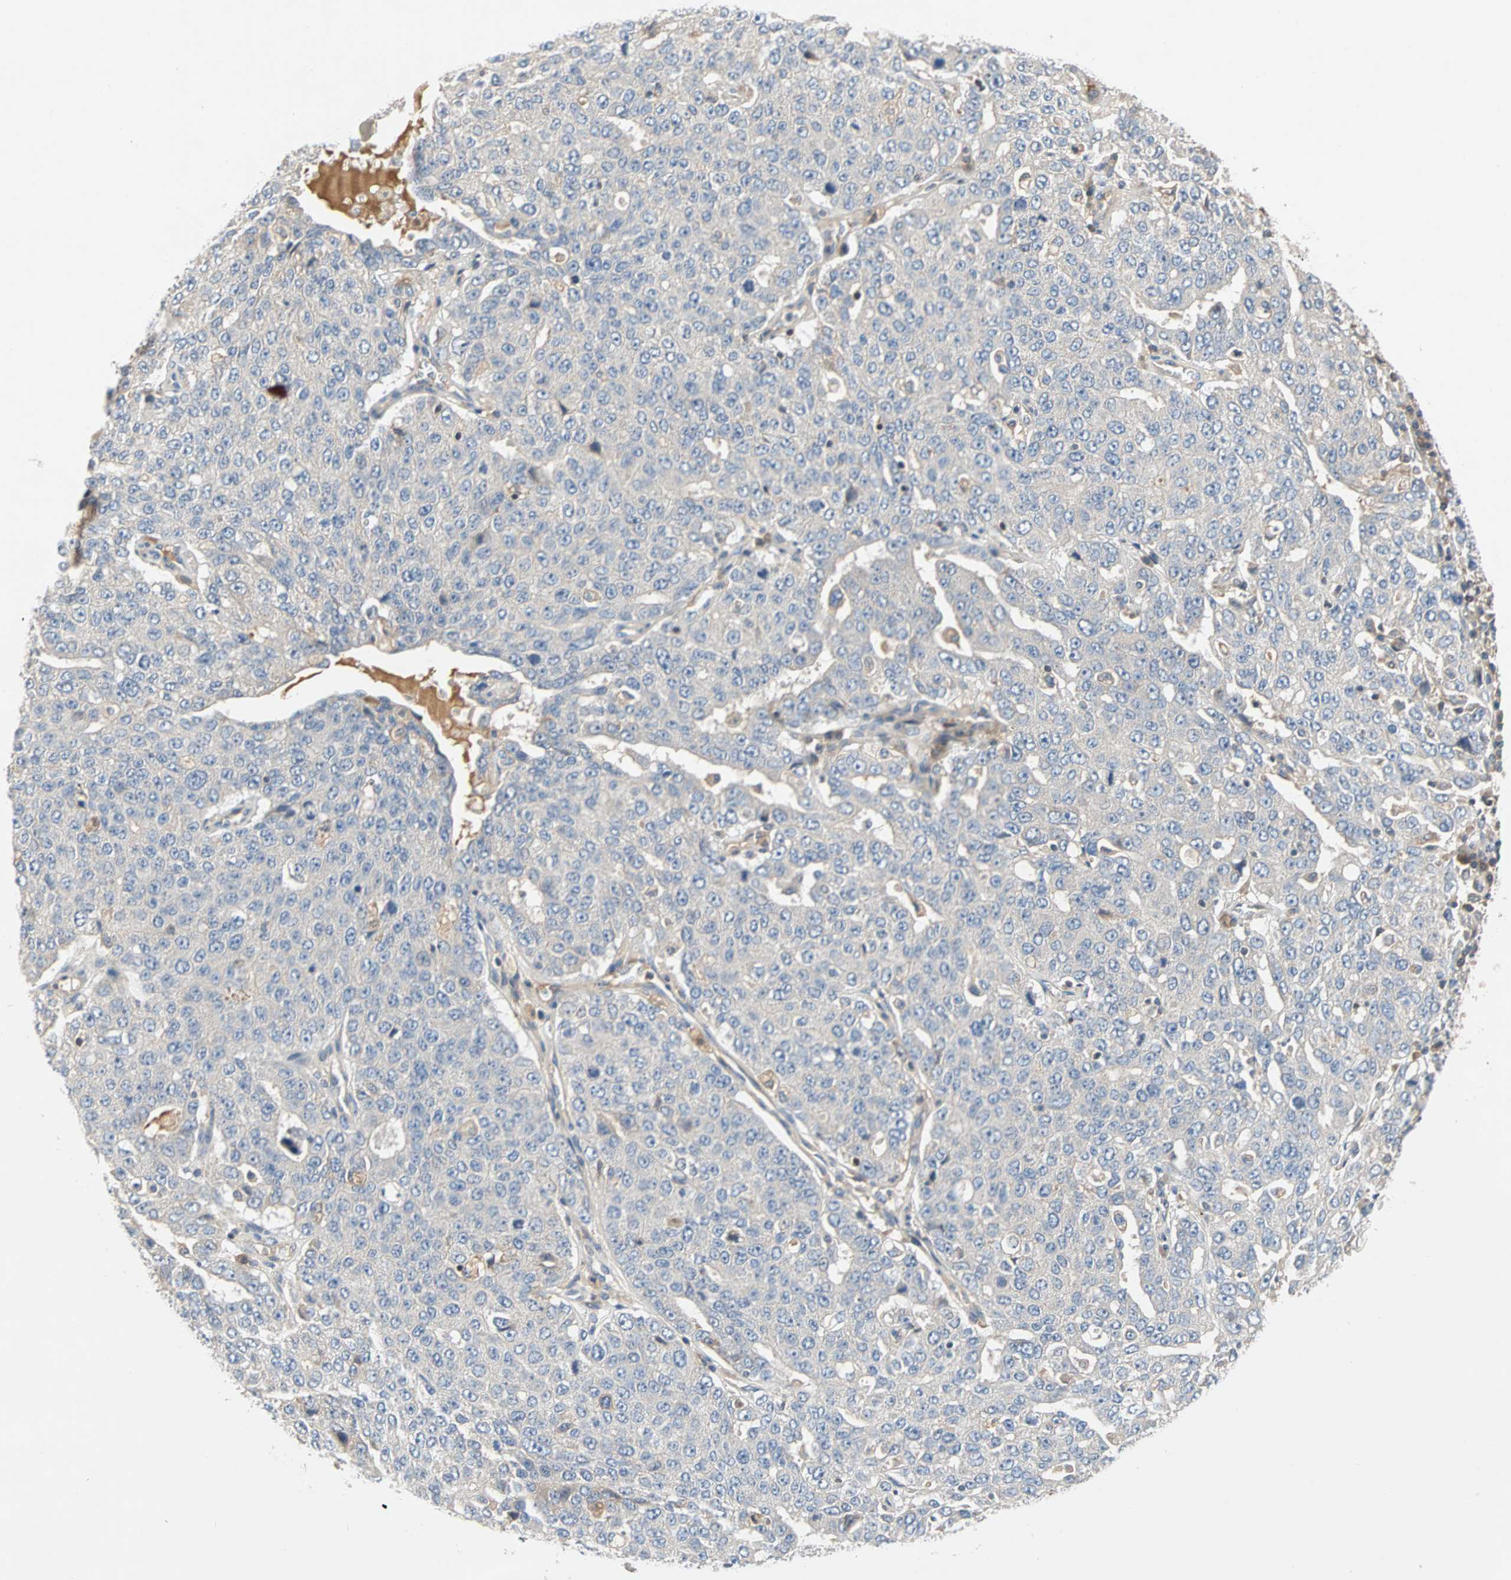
{"staining": {"intensity": "negative", "quantity": "none", "location": "none"}, "tissue": "ovarian cancer", "cell_type": "Tumor cells", "image_type": "cancer", "snomed": [{"axis": "morphology", "description": "Carcinoma, endometroid"}, {"axis": "topography", "description": "Ovary"}], "caption": "IHC image of neoplastic tissue: ovarian cancer stained with DAB (3,3'-diaminobenzidine) demonstrates no significant protein expression in tumor cells.", "gene": "MAP4K1", "patient": {"sex": "female", "age": 62}}